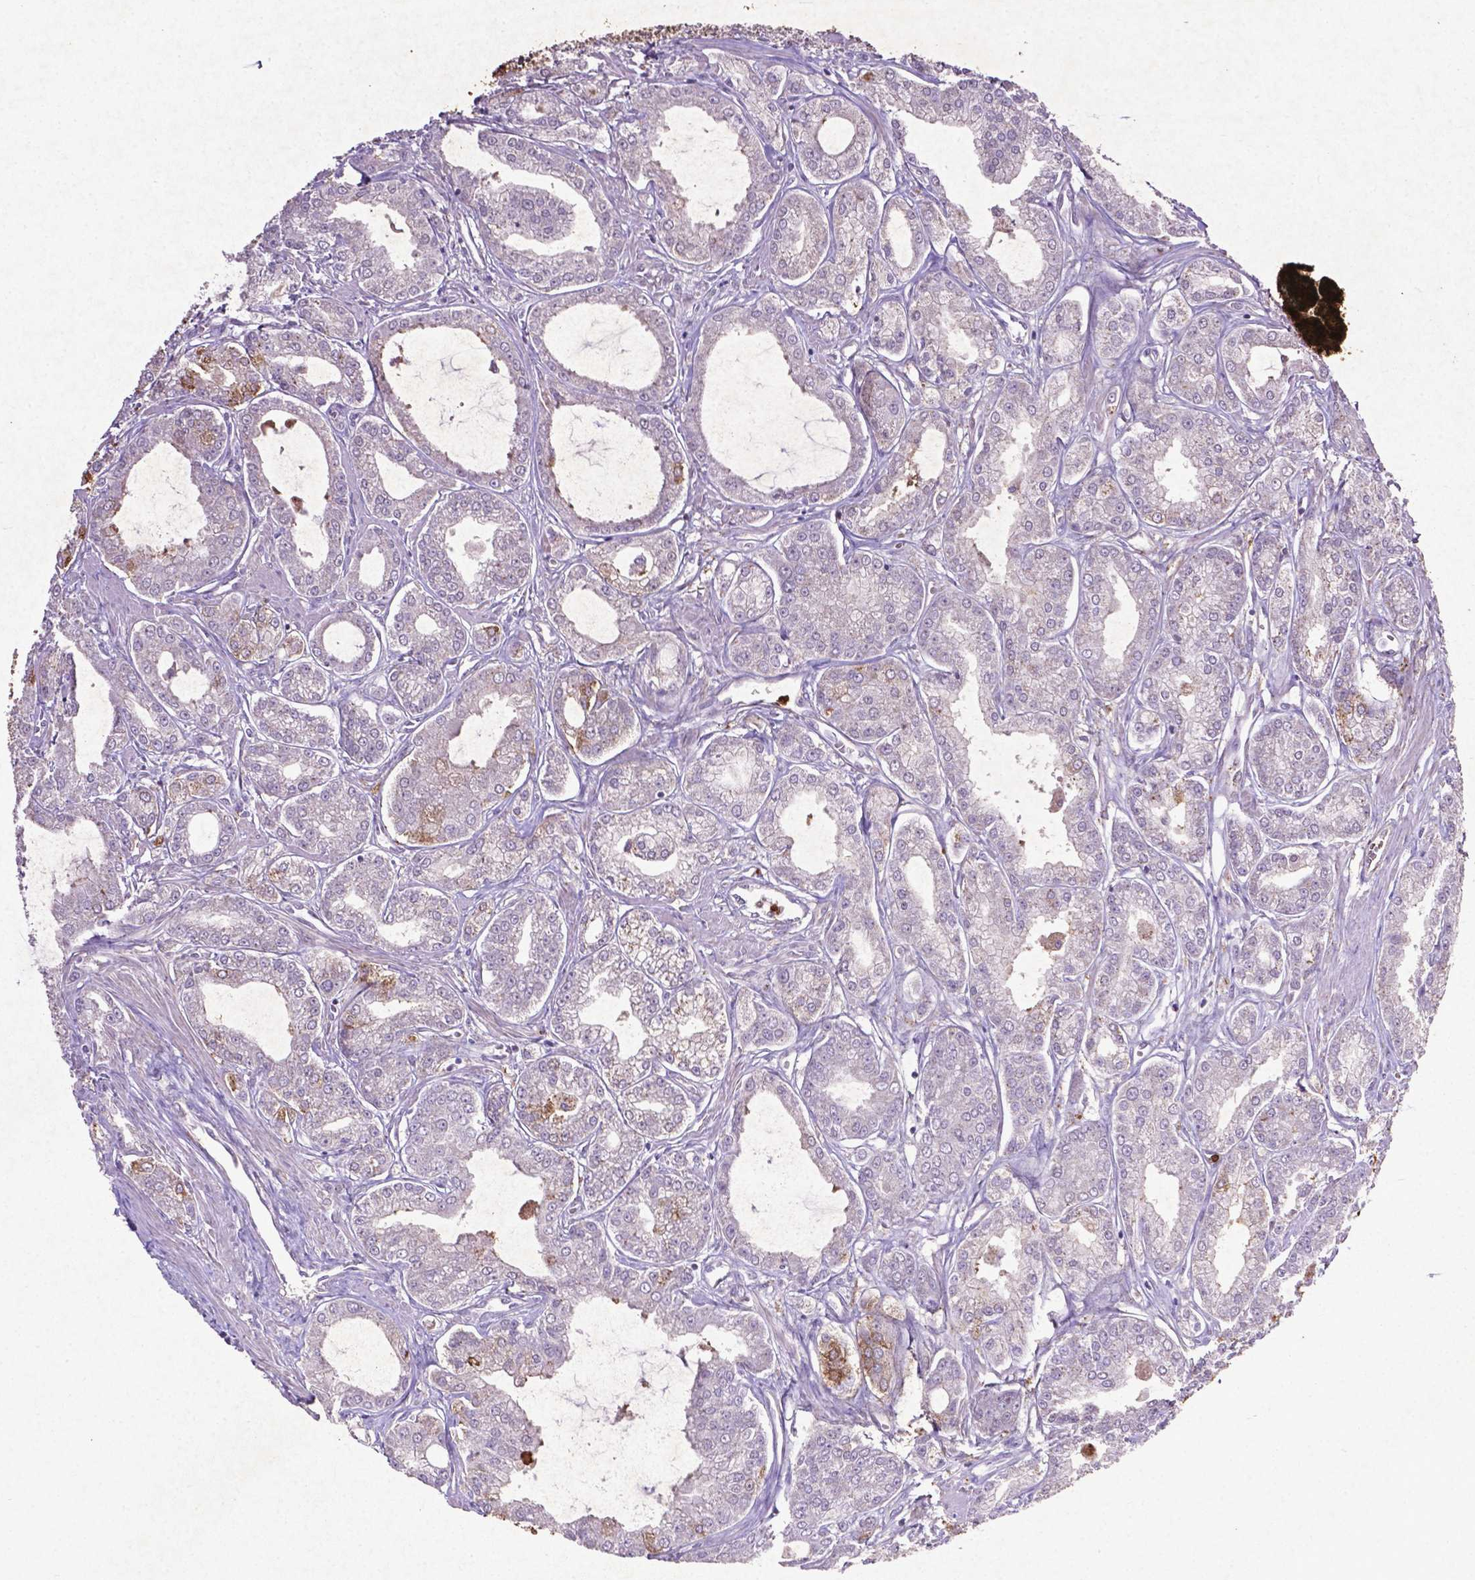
{"staining": {"intensity": "moderate", "quantity": "25%-75%", "location": "cytoplasmic/membranous"}, "tissue": "prostate cancer", "cell_type": "Tumor cells", "image_type": "cancer", "snomed": [{"axis": "morphology", "description": "Adenocarcinoma, NOS"}, {"axis": "topography", "description": "Prostate"}], "caption": "Moderate cytoplasmic/membranous expression for a protein is appreciated in approximately 25%-75% of tumor cells of prostate adenocarcinoma using immunohistochemistry.", "gene": "MTOR", "patient": {"sex": "male", "age": 71}}